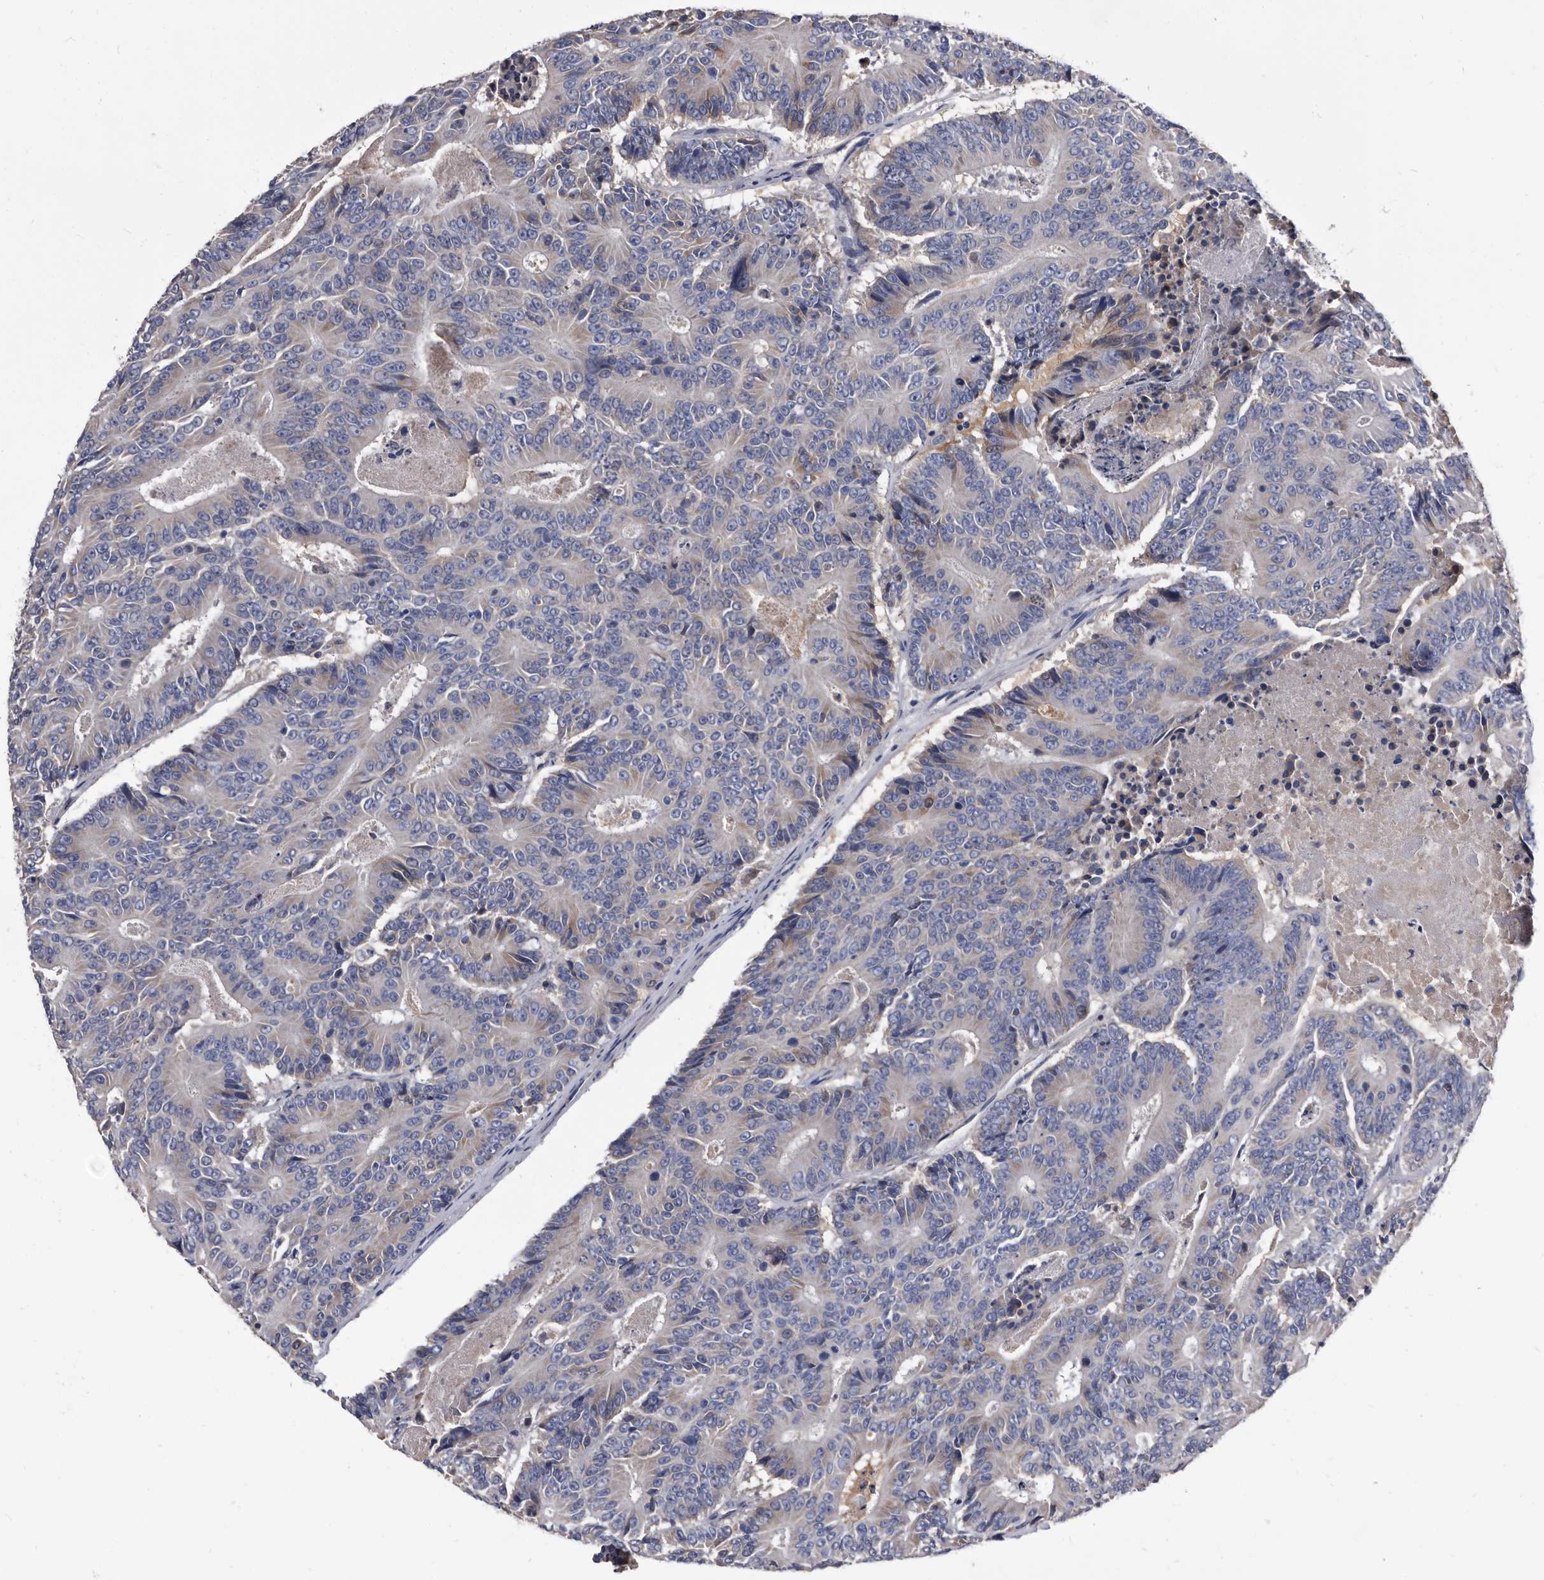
{"staining": {"intensity": "negative", "quantity": "none", "location": "none"}, "tissue": "colorectal cancer", "cell_type": "Tumor cells", "image_type": "cancer", "snomed": [{"axis": "morphology", "description": "Adenocarcinoma, NOS"}, {"axis": "topography", "description": "Colon"}], "caption": "An IHC micrograph of colorectal adenocarcinoma is shown. There is no staining in tumor cells of colorectal adenocarcinoma. The staining is performed using DAB (3,3'-diaminobenzidine) brown chromogen with nuclei counter-stained in using hematoxylin.", "gene": "DTNBP1", "patient": {"sex": "male", "age": 83}}